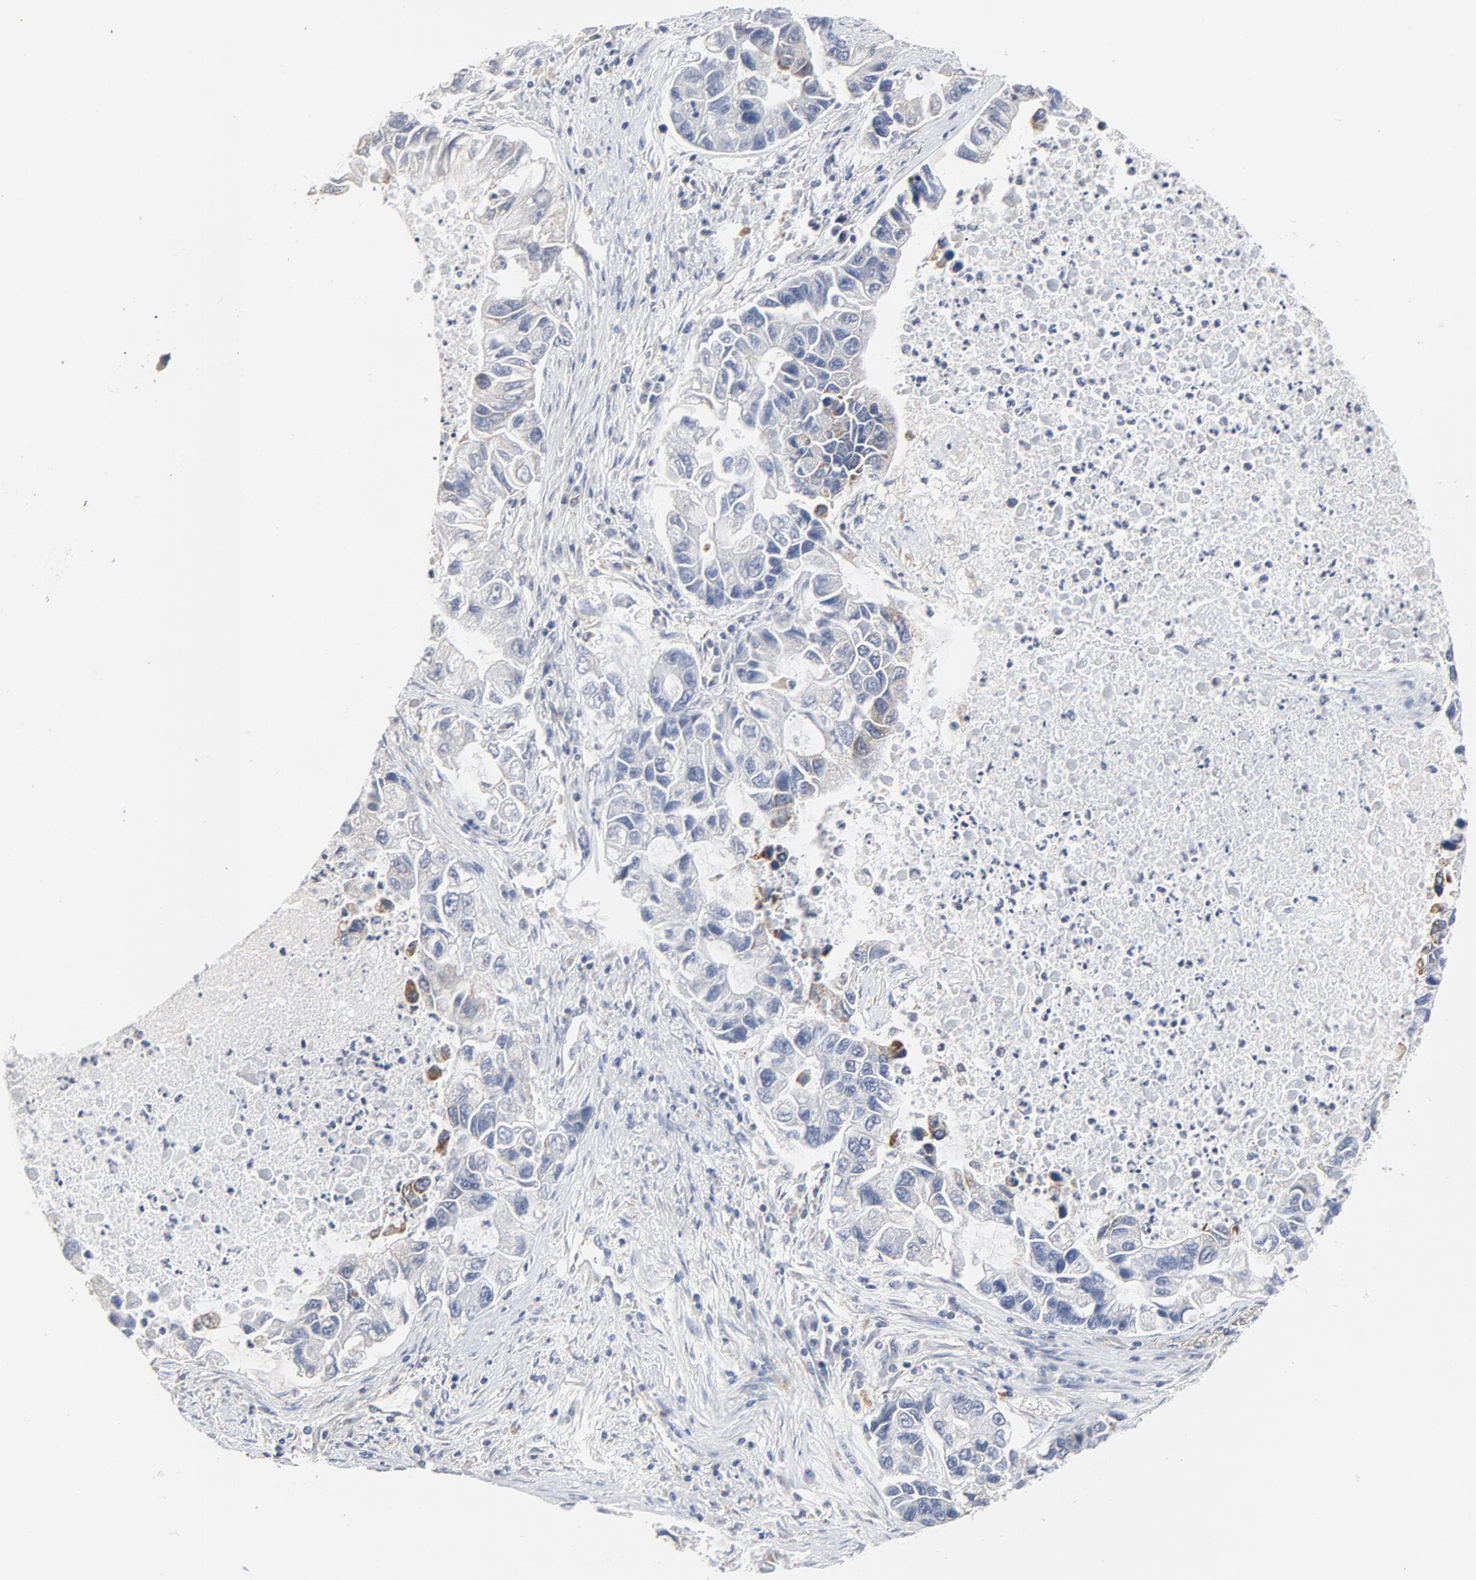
{"staining": {"intensity": "moderate", "quantity": "<25%", "location": "cytoplasmic/membranous"}, "tissue": "lung cancer", "cell_type": "Tumor cells", "image_type": "cancer", "snomed": [{"axis": "morphology", "description": "Adenocarcinoma, NOS"}, {"axis": "topography", "description": "Lung"}], "caption": "Lung cancer tissue shows moderate cytoplasmic/membranous expression in about <25% of tumor cells, visualized by immunohistochemistry.", "gene": "C14orf119", "patient": {"sex": "female", "age": 51}}